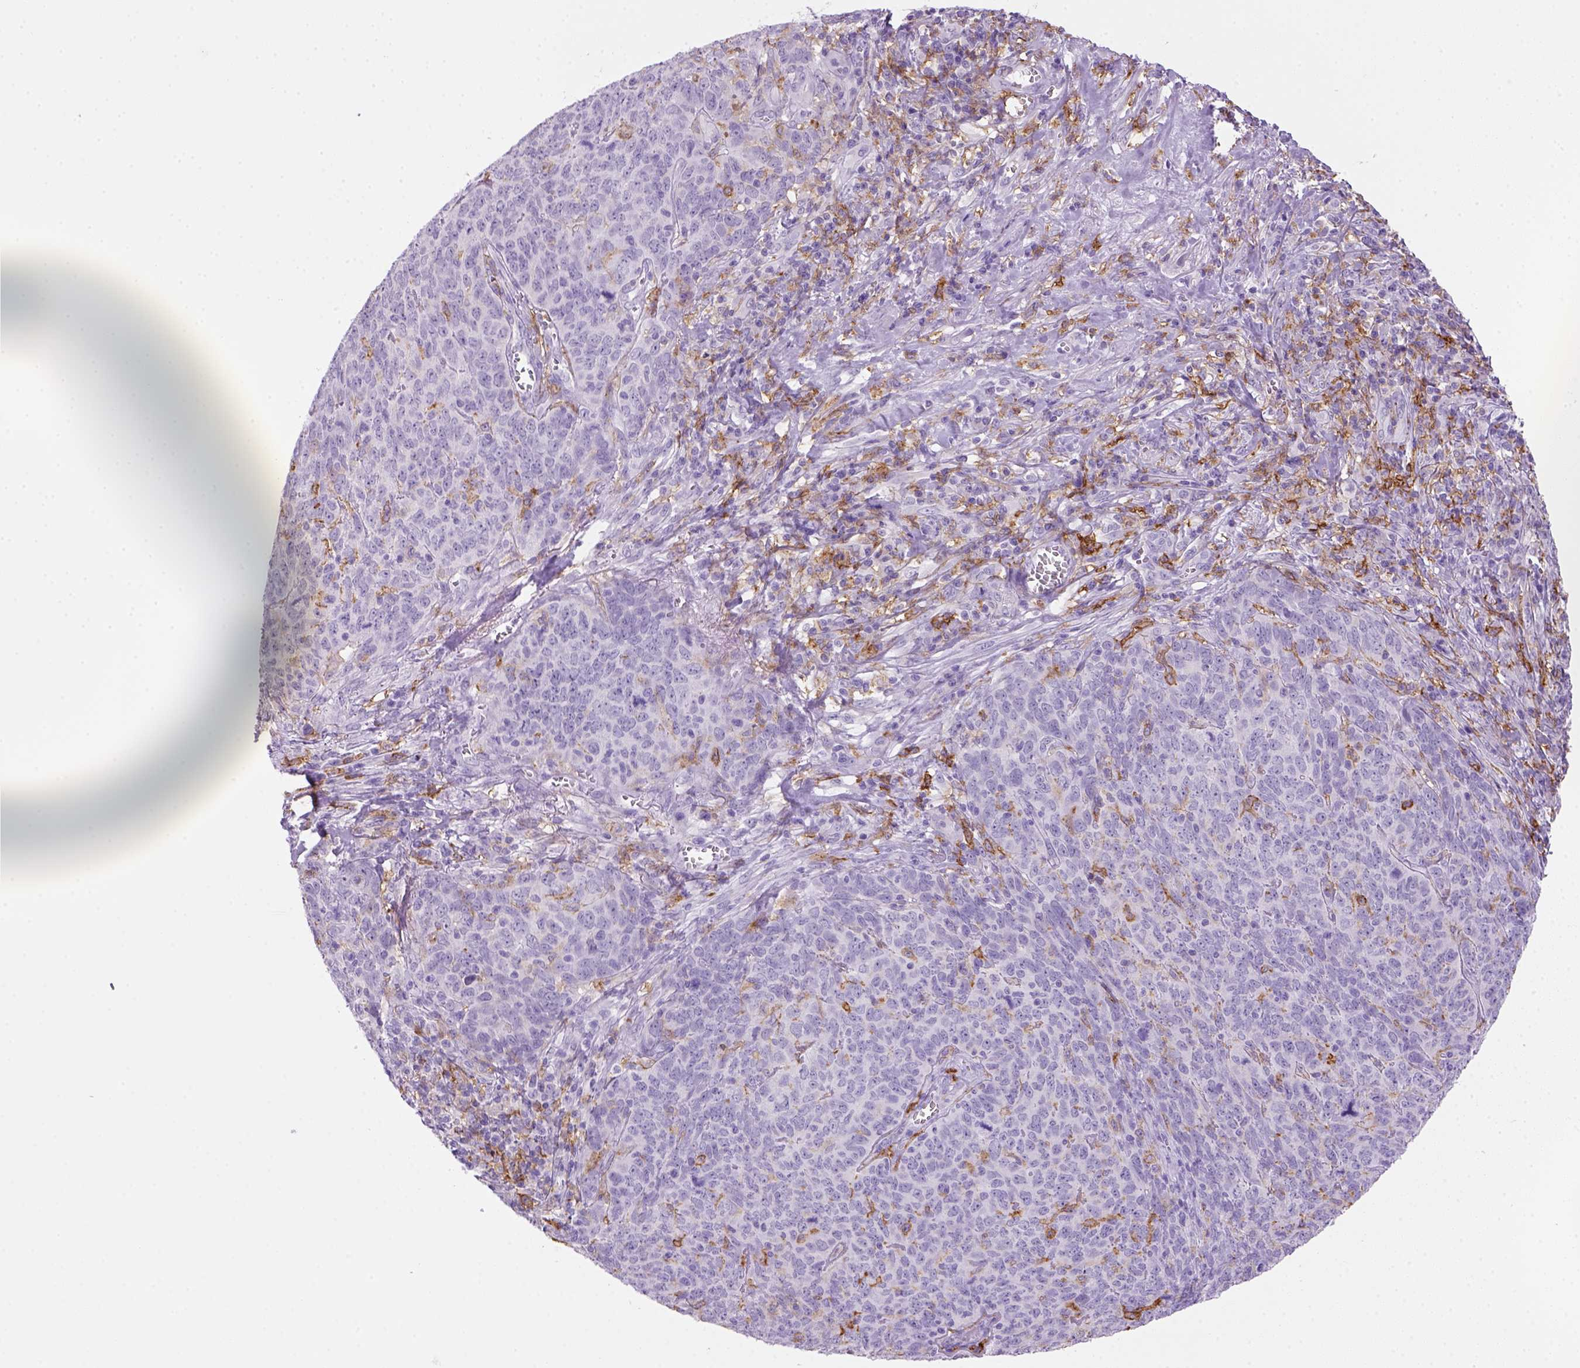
{"staining": {"intensity": "negative", "quantity": "none", "location": "none"}, "tissue": "skin cancer", "cell_type": "Tumor cells", "image_type": "cancer", "snomed": [{"axis": "morphology", "description": "Squamous cell carcinoma, NOS"}, {"axis": "topography", "description": "Skin"}, {"axis": "topography", "description": "Anal"}], "caption": "There is no significant expression in tumor cells of skin squamous cell carcinoma.", "gene": "CD14", "patient": {"sex": "female", "age": 51}}